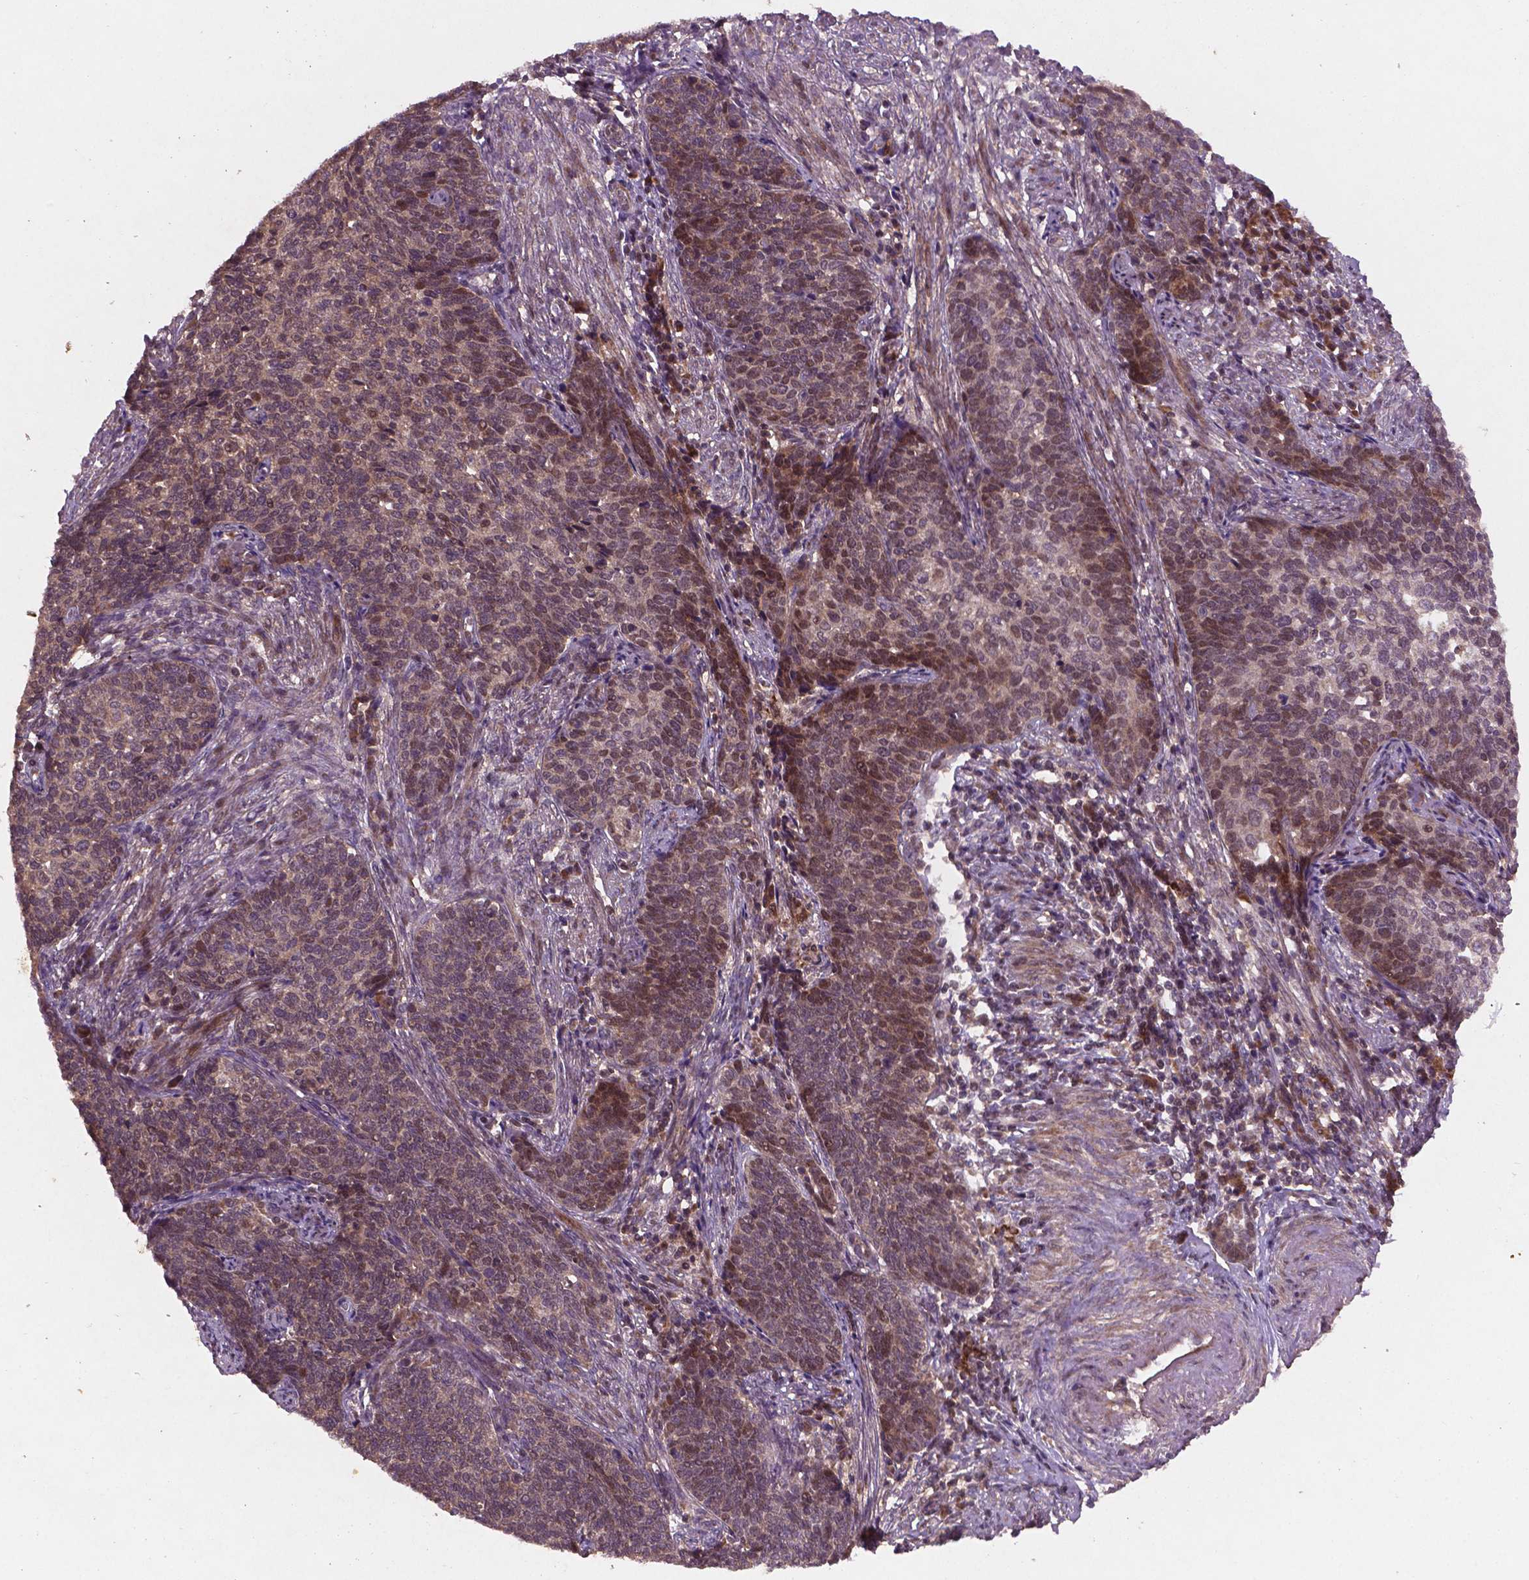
{"staining": {"intensity": "weak", "quantity": "<25%", "location": "cytoplasmic/membranous,nuclear"}, "tissue": "cervical cancer", "cell_type": "Tumor cells", "image_type": "cancer", "snomed": [{"axis": "morphology", "description": "Squamous cell carcinoma, NOS"}, {"axis": "topography", "description": "Cervix"}], "caption": "Immunohistochemistry of human cervical cancer (squamous cell carcinoma) exhibits no positivity in tumor cells.", "gene": "NIPAL2", "patient": {"sex": "female", "age": 39}}